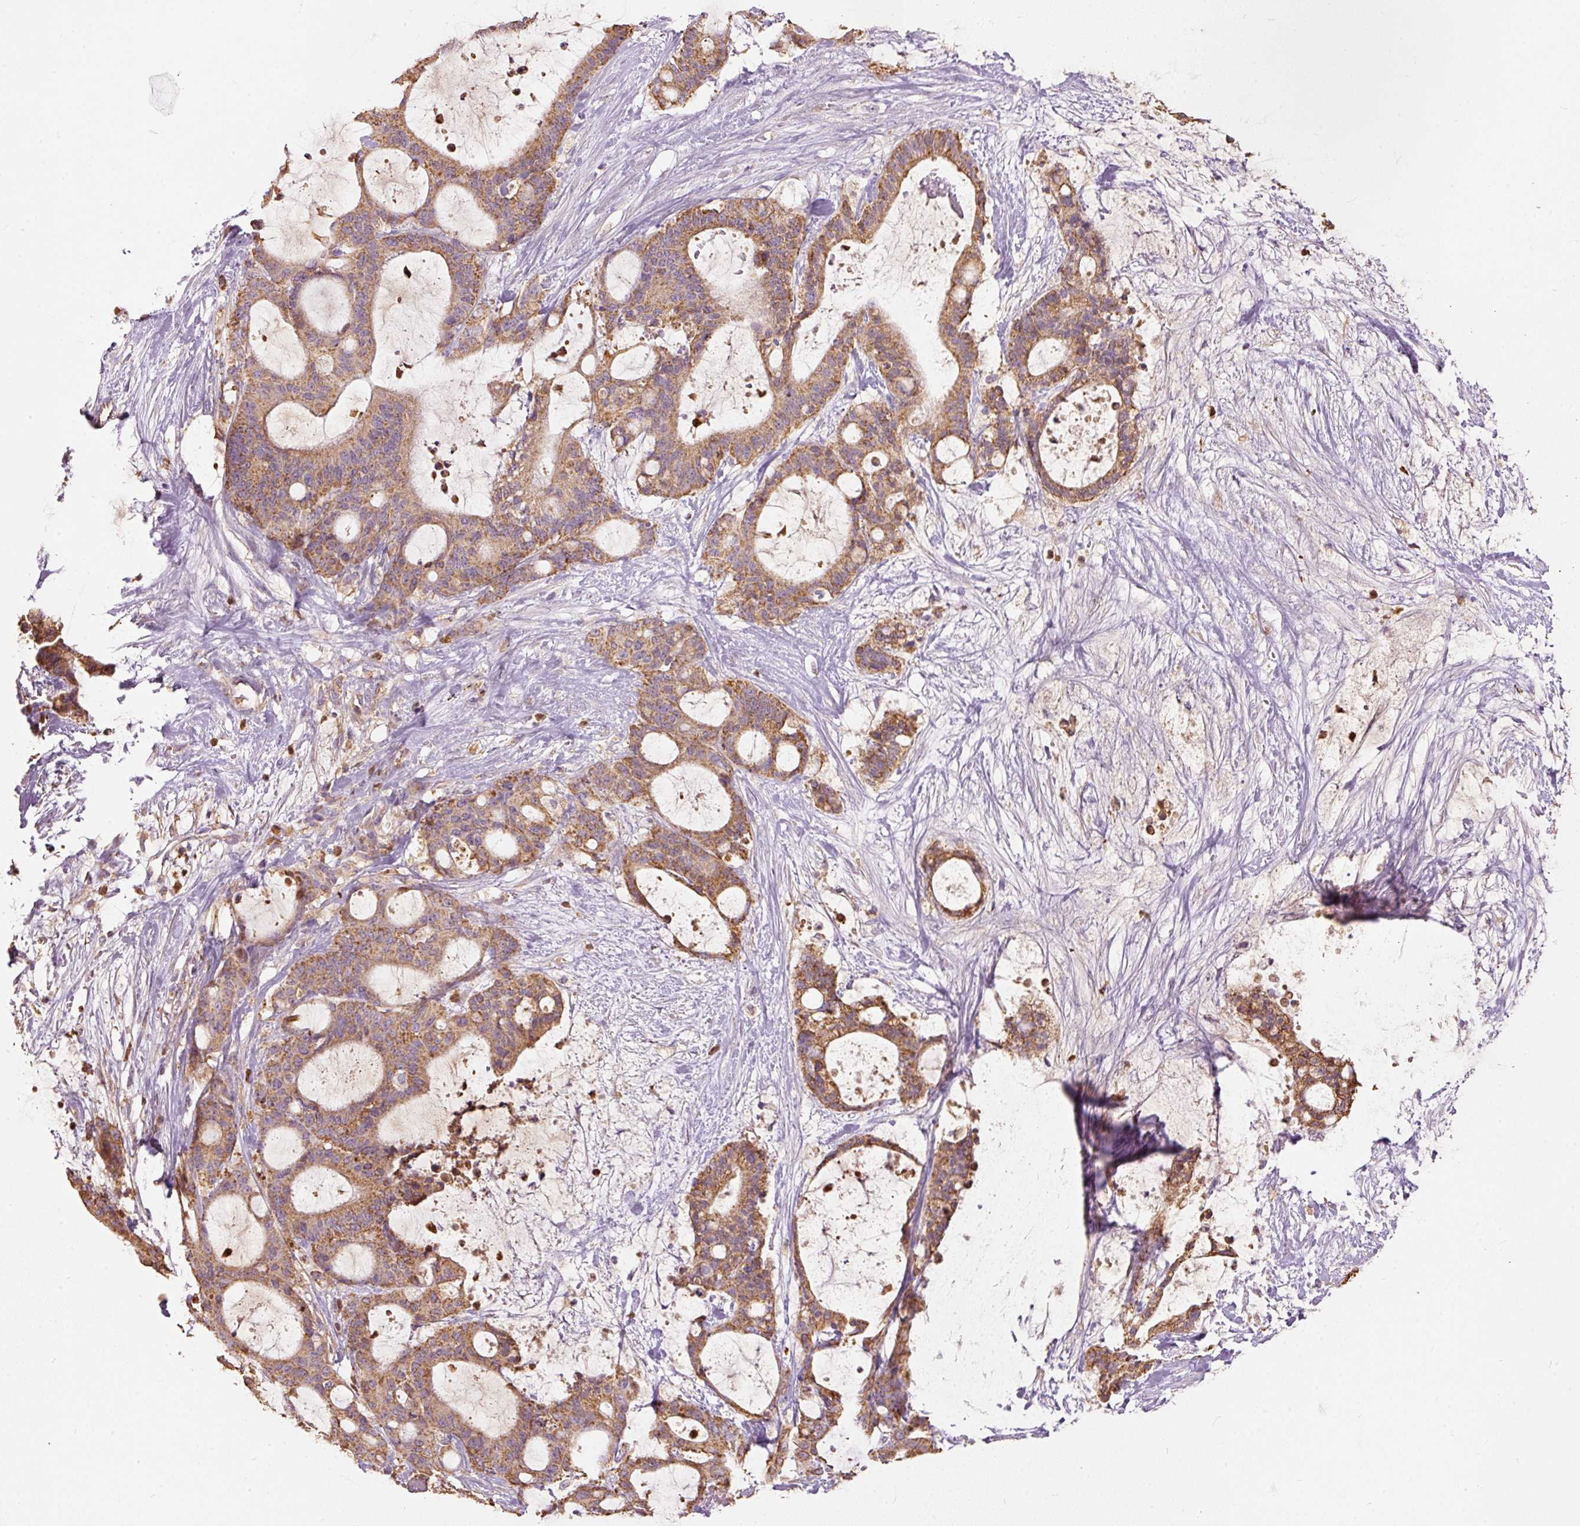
{"staining": {"intensity": "moderate", "quantity": ">75%", "location": "cytoplasmic/membranous"}, "tissue": "liver cancer", "cell_type": "Tumor cells", "image_type": "cancer", "snomed": [{"axis": "morphology", "description": "Normal tissue, NOS"}, {"axis": "morphology", "description": "Cholangiocarcinoma"}, {"axis": "topography", "description": "Liver"}, {"axis": "topography", "description": "Peripheral nerve tissue"}], "caption": "About >75% of tumor cells in human liver cholangiocarcinoma reveal moderate cytoplasmic/membranous protein staining as visualized by brown immunohistochemical staining.", "gene": "PSENEN", "patient": {"sex": "female", "age": 73}}